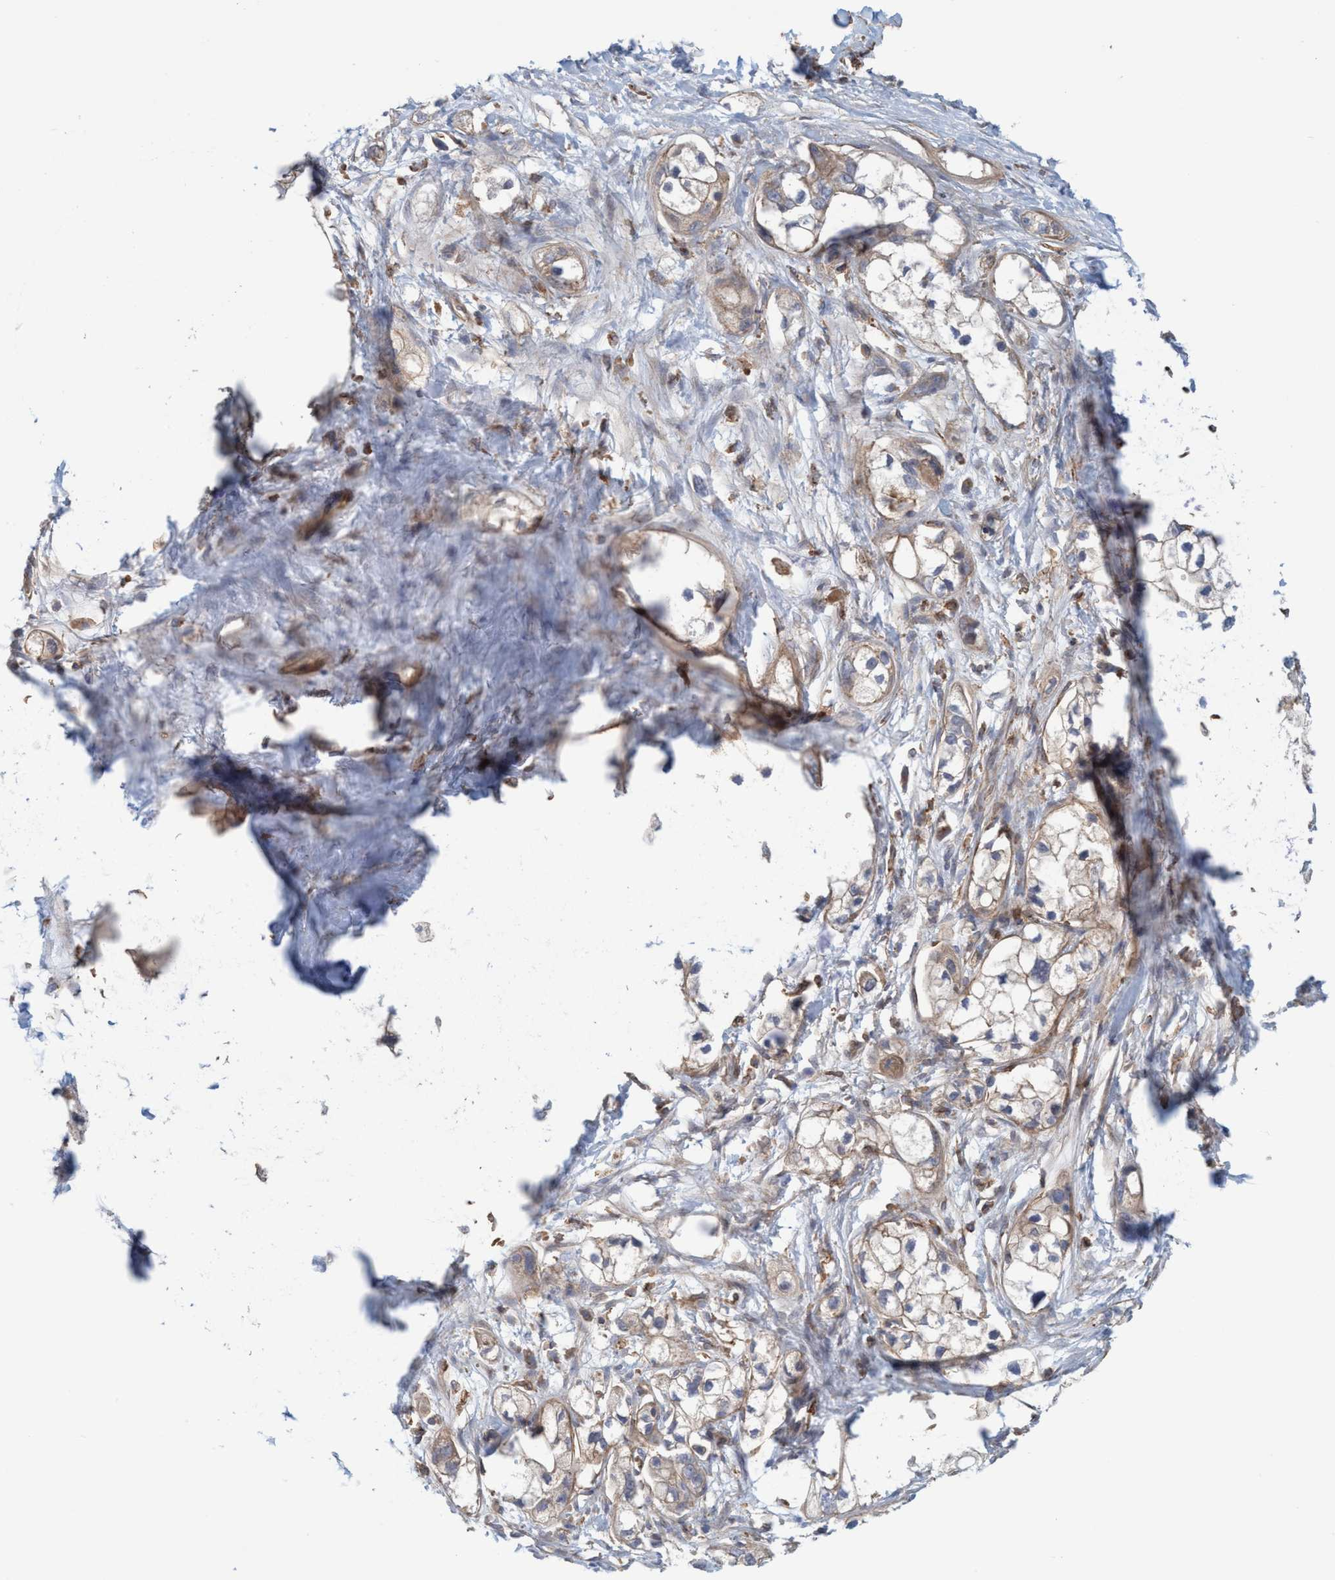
{"staining": {"intensity": "weak", "quantity": ">75%", "location": "cytoplasmic/membranous"}, "tissue": "pancreatic cancer", "cell_type": "Tumor cells", "image_type": "cancer", "snomed": [{"axis": "morphology", "description": "Adenocarcinoma, NOS"}, {"axis": "topography", "description": "Pancreas"}], "caption": "Immunohistochemical staining of pancreatic cancer (adenocarcinoma) shows weak cytoplasmic/membranous protein staining in about >75% of tumor cells. (Brightfield microscopy of DAB IHC at high magnification).", "gene": "SPECC1", "patient": {"sex": "male", "age": 74}}